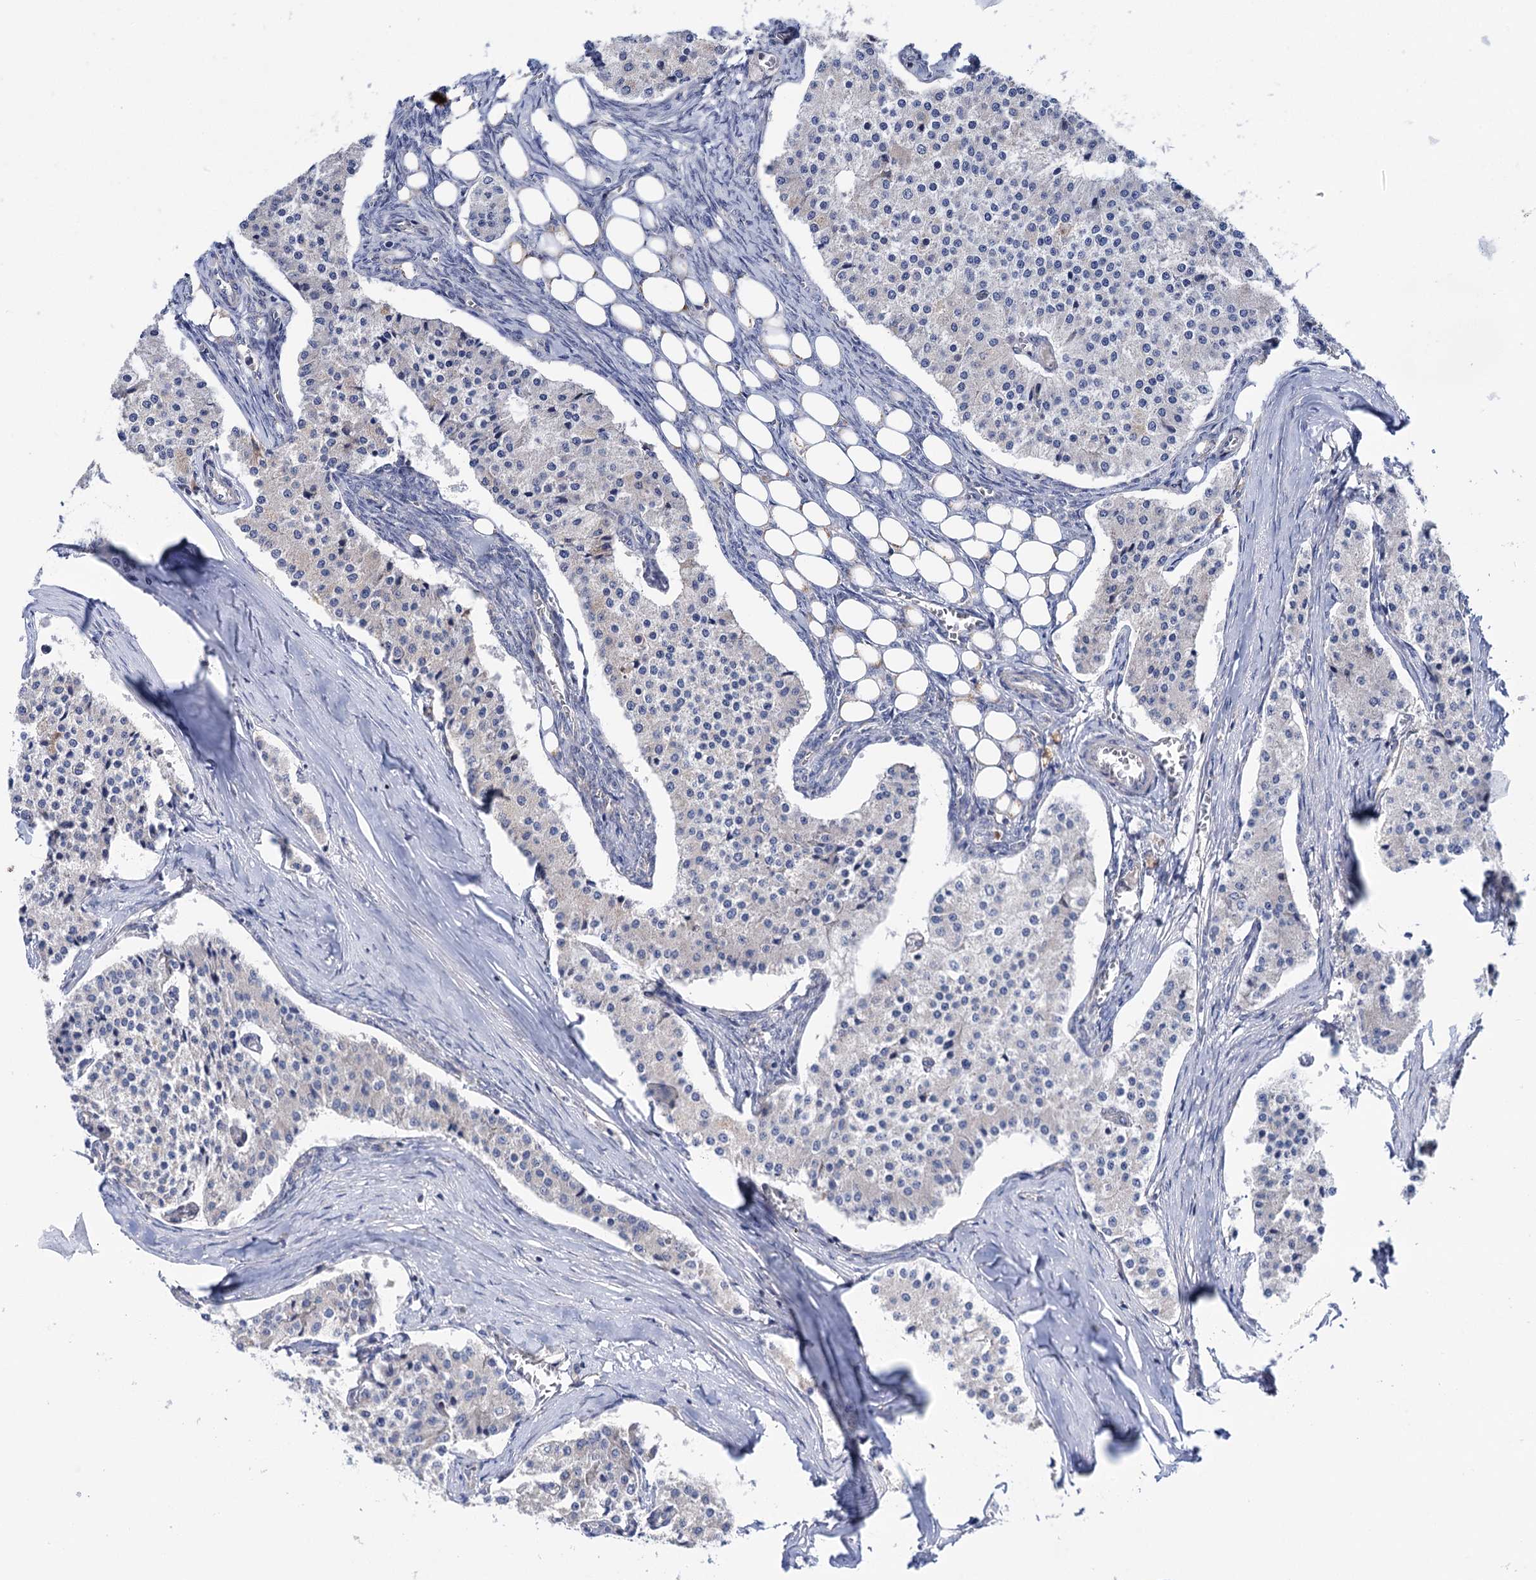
{"staining": {"intensity": "negative", "quantity": "none", "location": "none"}, "tissue": "carcinoid", "cell_type": "Tumor cells", "image_type": "cancer", "snomed": [{"axis": "morphology", "description": "Carcinoid, malignant, NOS"}, {"axis": "topography", "description": "Colon"}], "caption": "Immunohistochemical staining of malignant carcinoid shows no significant expression in tumor cells.", "gene": "SUCLA2", "patient": {"sex": "female", "age": 52}}